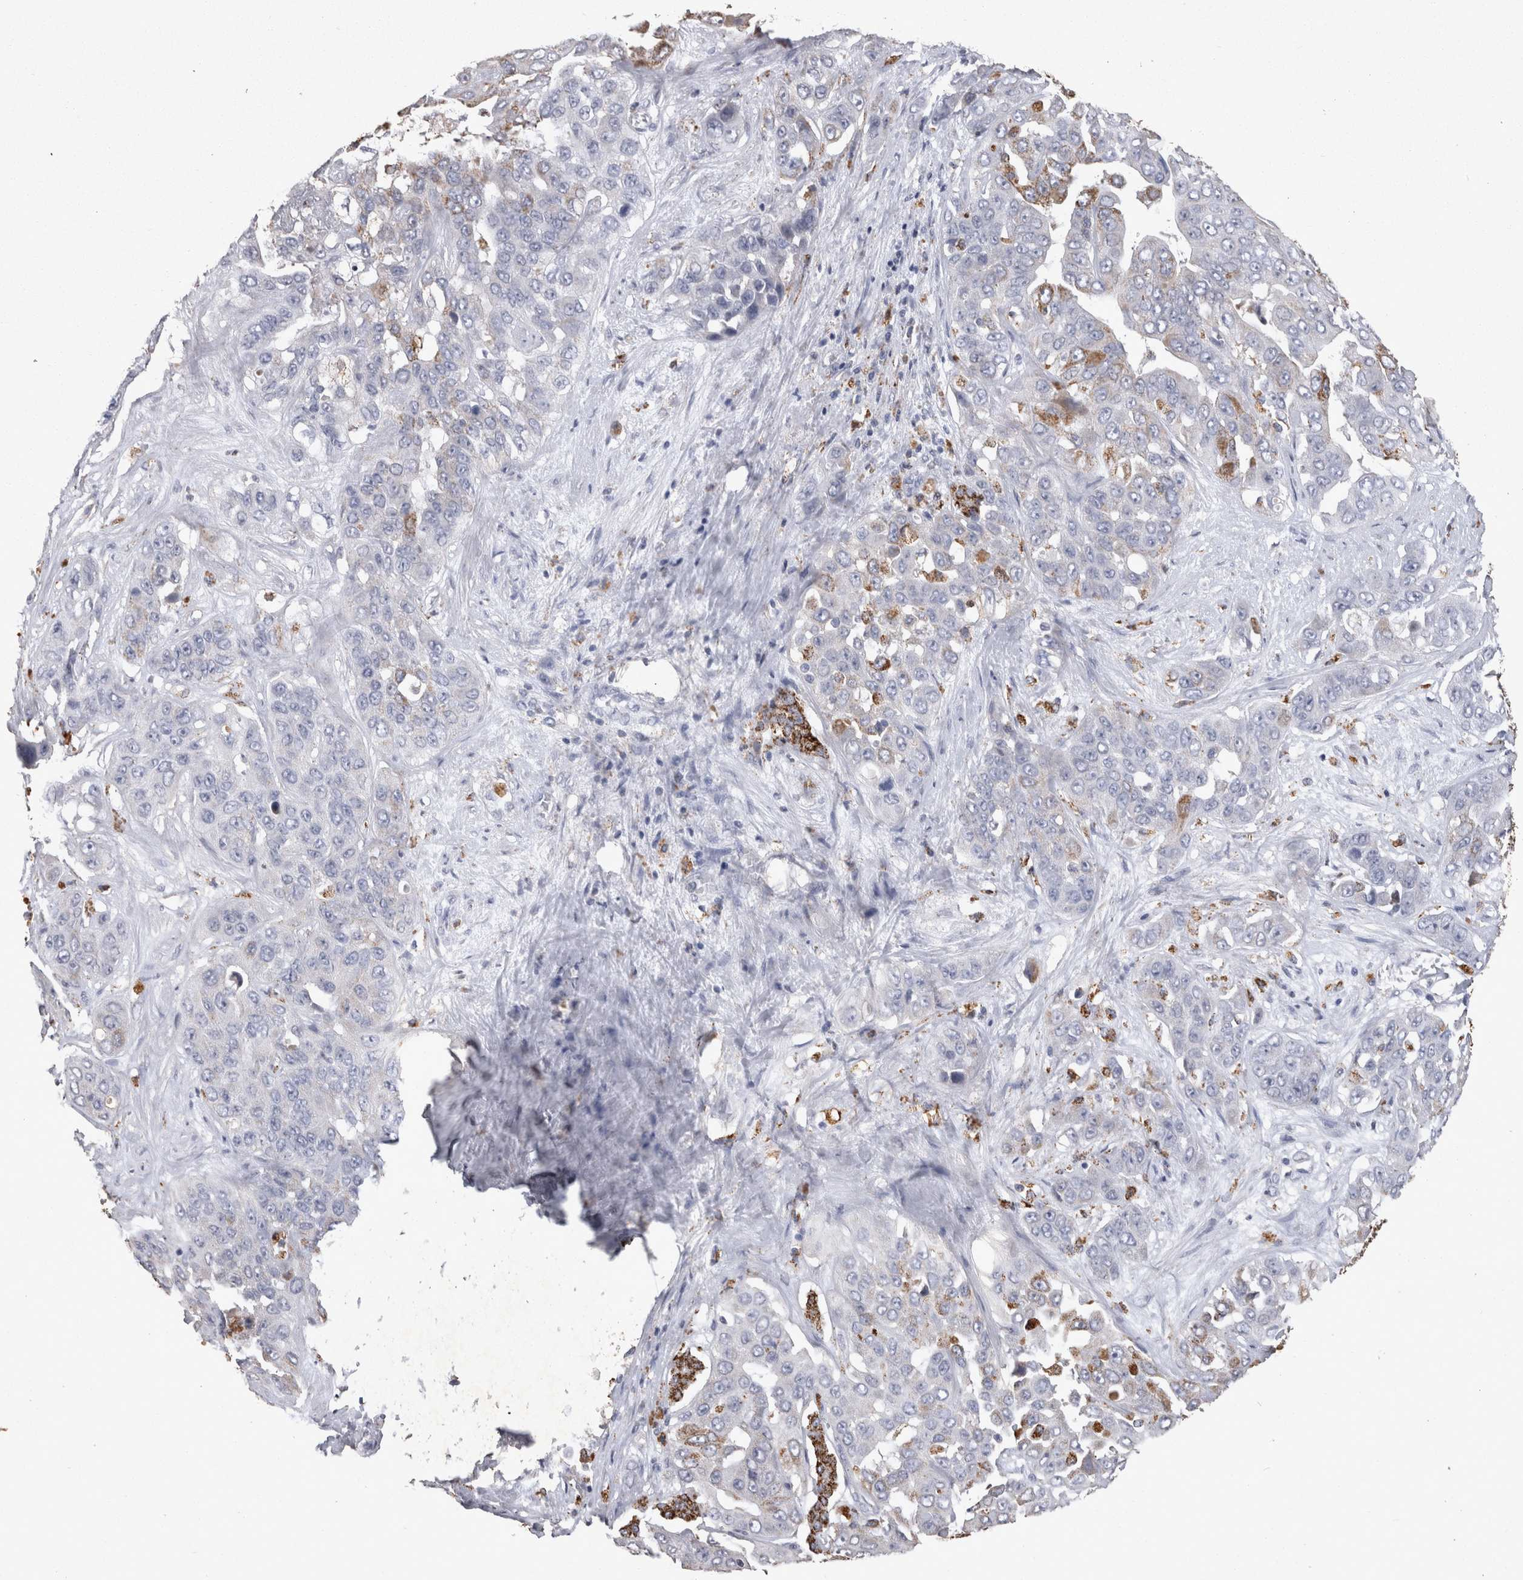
{"staining": {"intensity": "moderate", "quantity": "<25%", "location": "cytoplasmic/membranous"}, "tissue": "liver cancer", "cell_type": "Tumor cells", "image_type": "cancer", "snomed": [{"axis": "morphology", "description": "Cholangiocarcinoma"}, {"axis": "topography", "description": "Liver"}], "caption": "Immunohistochemical staining of human liver cancer shows low levels of moderate cytoplasmic/membranous staining in about <25% of tumor cells.", "gene": "DKK3", "patient": {"sex": "female", "age": 52}}